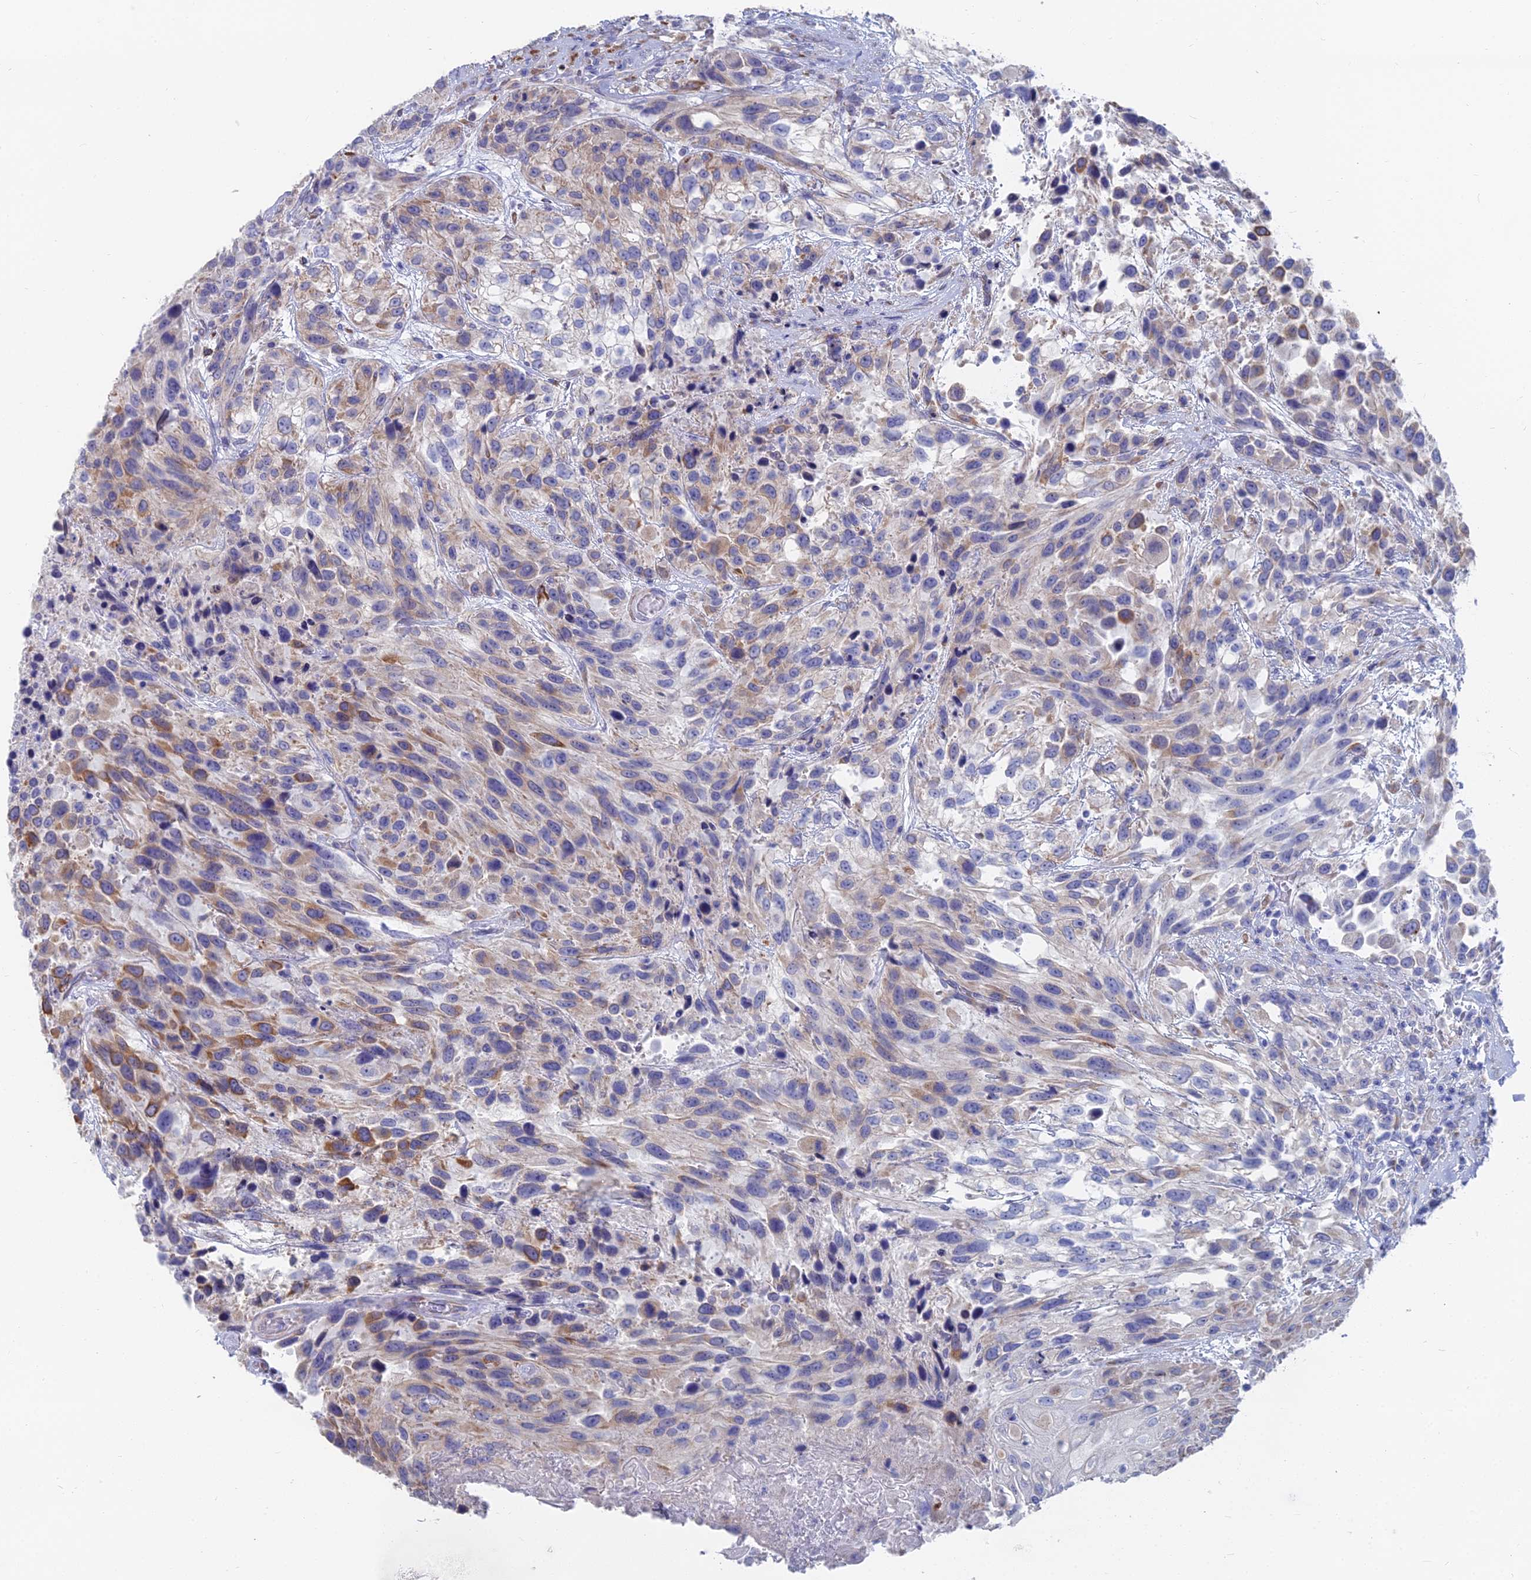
{"staining": {"intensity": "moderate", "quantity": "25%-75%", "location": "cytoplasmic/membranous"}, "tissue": "urothelial cancer", "cell_type": "Tumor cells", "image_type": "cancer", "snomed": [{"axis": "morphology", "description": "Urothelial carcinoma, High grade"}, {"axis": "topography", "description": "Urinary bladder"}], "caption": "This is a histology image of IHC staining of urothelial cancer, which shows moderate positivity in the cytoplasmic/membranous of tumor cells.", "gene": "TNNT3", "patient": {"sex": "female", "age": 70}}